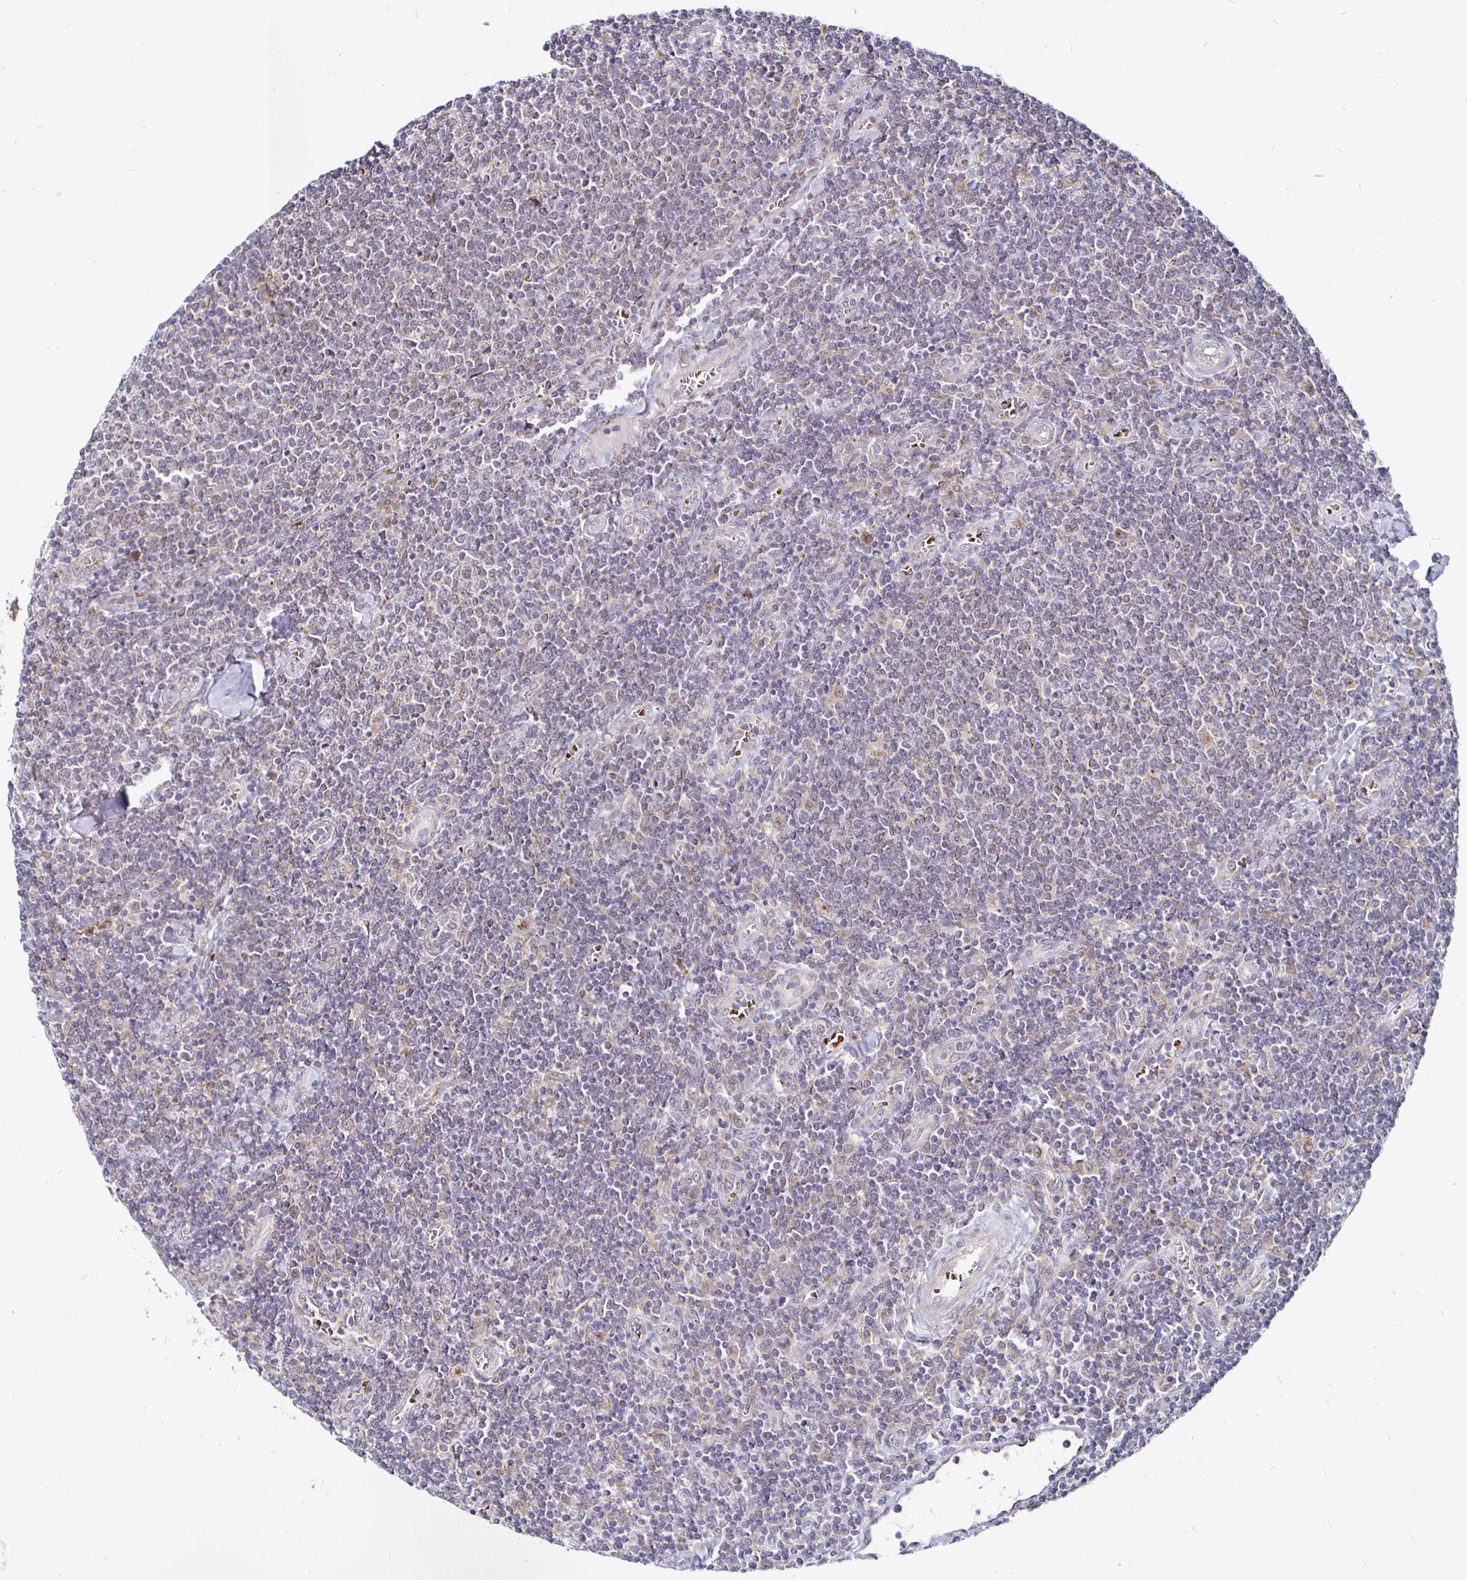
{"staining": {"intensity": "weak", "quantity": "<25%", "location": "cytoplasmic/membranous"}, "tissue": "lymphoma", "cell_type": "Tumor cells", "image_type": "cancer", "snomed": [{"axis": "morphology", "description": "Malignant lymphoma, non-Hodgkin's type, Low grade"}, {"axis": "topography", "description": "Lymph node"}], "caption": "This is a image of immunohistochemistry (IHC) staining of malignant lymphoma, non-Hodgkin's type (low-grade), which shows no staining in tumor cells. Brightfield microscopy of IHC stained with DAB (3,3'-diaminobenzidine) (brown) and hematoxylin (blue), captured at high magnification.", "gene": "ATG3", "patient": {"sex": "male", "age": 52}}